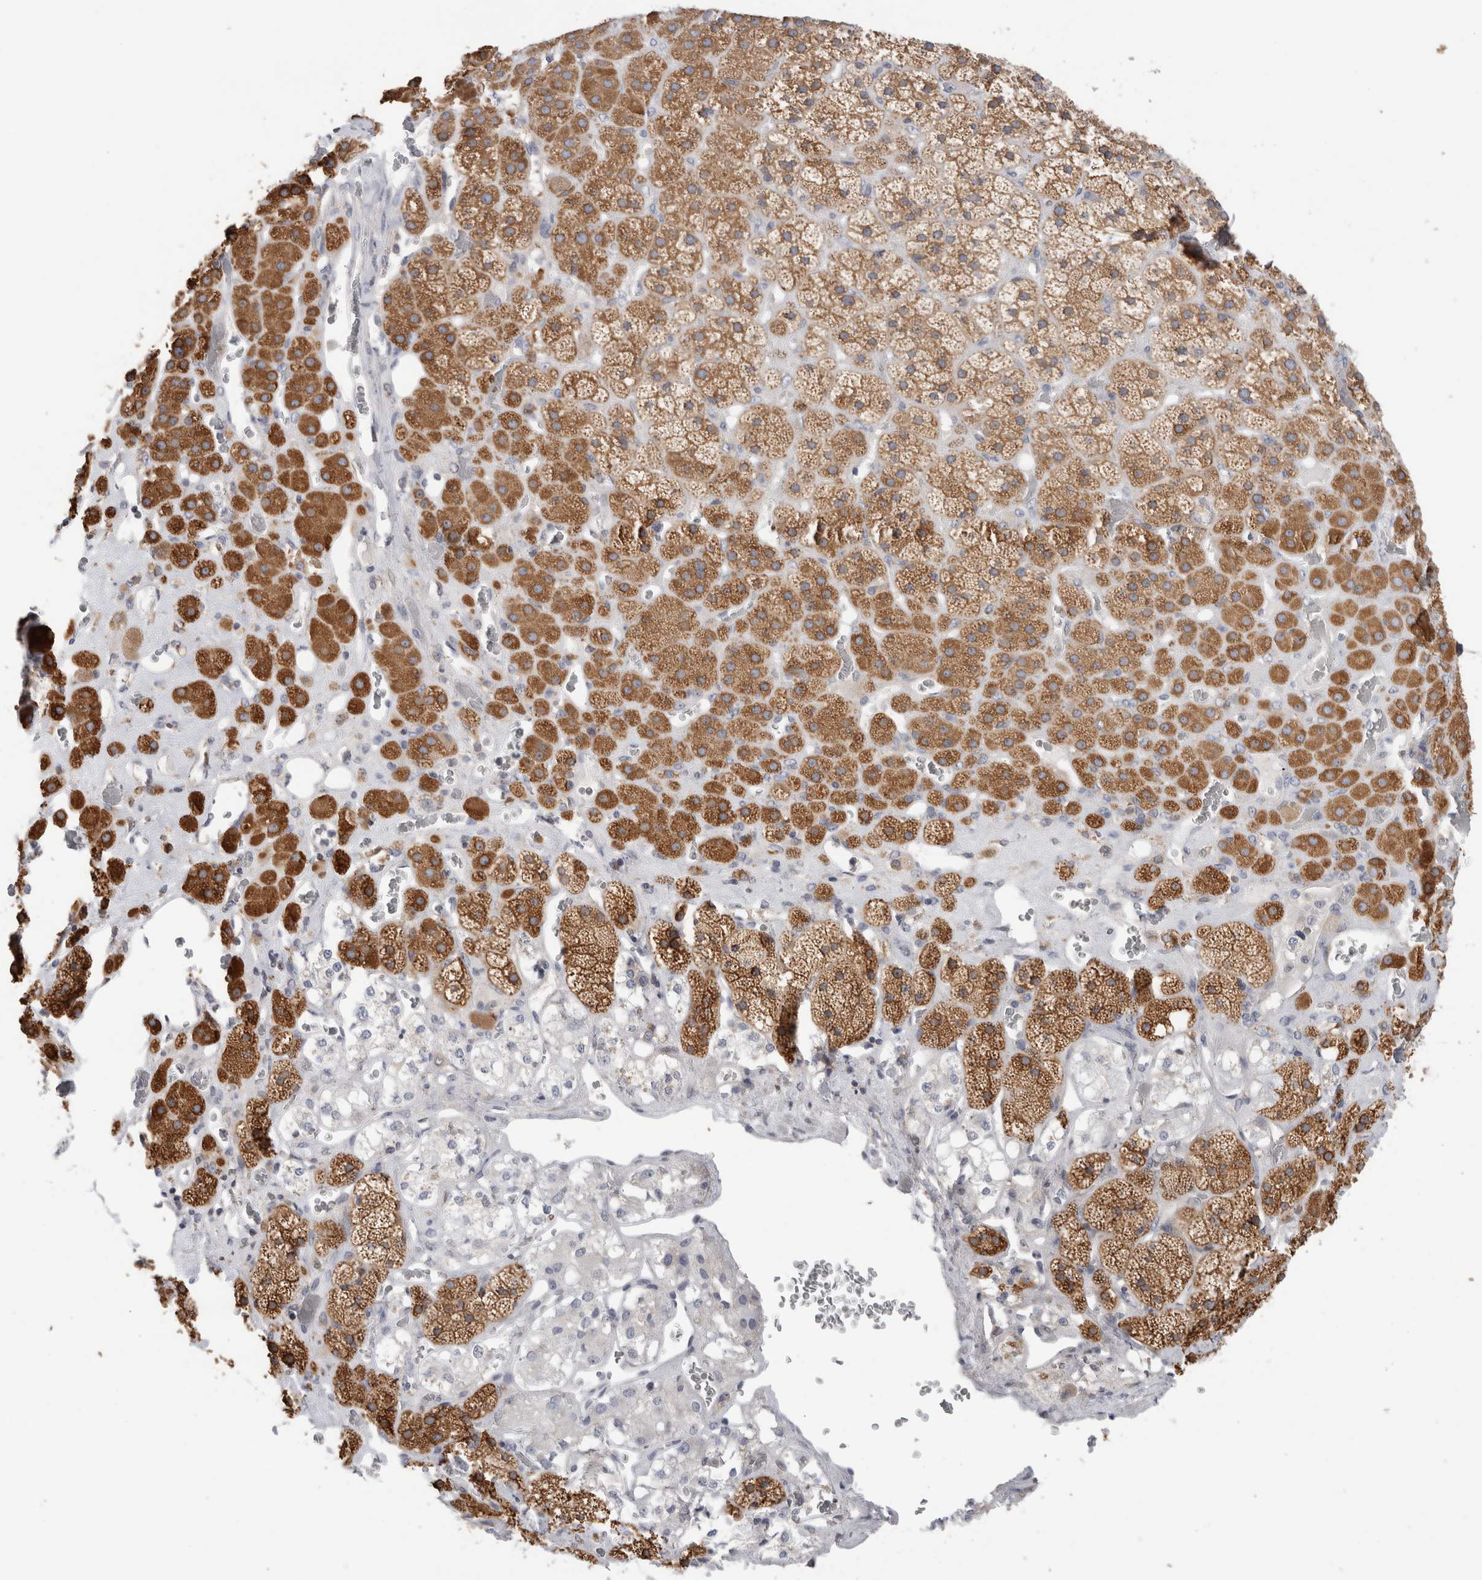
{"staining": {"intensity": "moderate", "quantity": ">75%", "location": "cytoplasmic/membranous"}, "tissue": "adrenal gland", "cell_type": "Glandular cells", "image_type": "normal", "snomed": [{"axis": "morphology", "description": "Normal tissue, NOS"}, {"axis": "topography", "description": "Adrenal gland"}], "caption": "The photomicrograph demonstrates a brown stain indicating the presence of a protein in the cytoplasmic/membranous of glandular cells in adrenal gland. Using DAB (3,3'-diaminobenzidine) (brown) and hematoxylin (blue) stains, captured at high magnification using brightfield microscopy.", "gene": "SYTL5", "patient": {"sex": "male", "age": 57}}